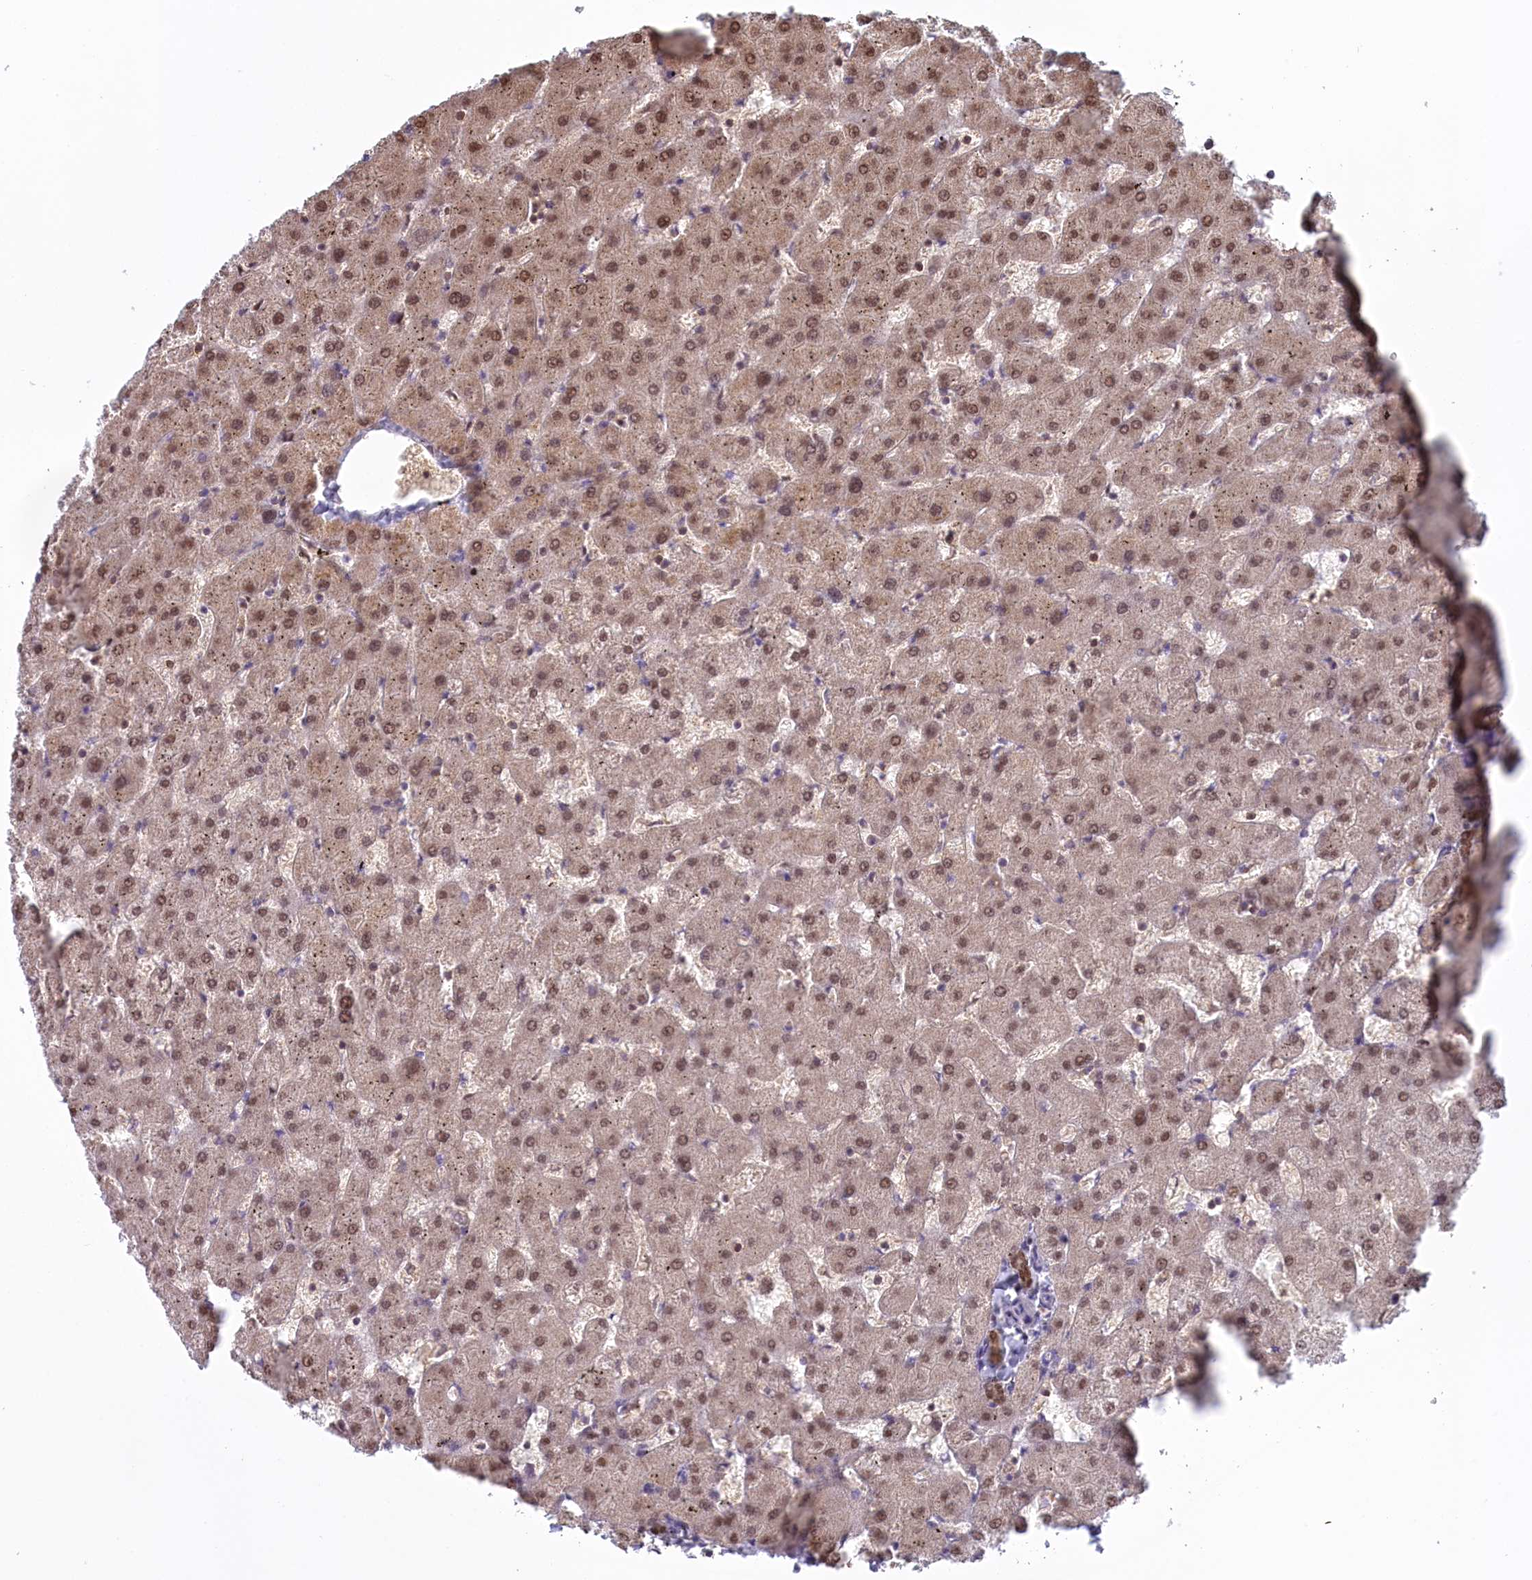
{"staining": {"intensity": "moderate", "quantity": ">75%", "location": "cytoplasmic/membranous,nuclear"}, "tissue": "liver", "cell_type": "Cholangiocytes", "image_type": "normal", "snomed": [{"axis": "morphology", "description": "Normal tissue, NOS"}, {"axis": "topography", "description": "Liver"}], "caption": "This is a micrograph of IHC staining of normal liver, which shows moderate expression in the cytoplasmic/membranous,nuclear of cholangiocytes.", "gene": "IZUMO2", "patient": {"sex": "female", "age": 63}}